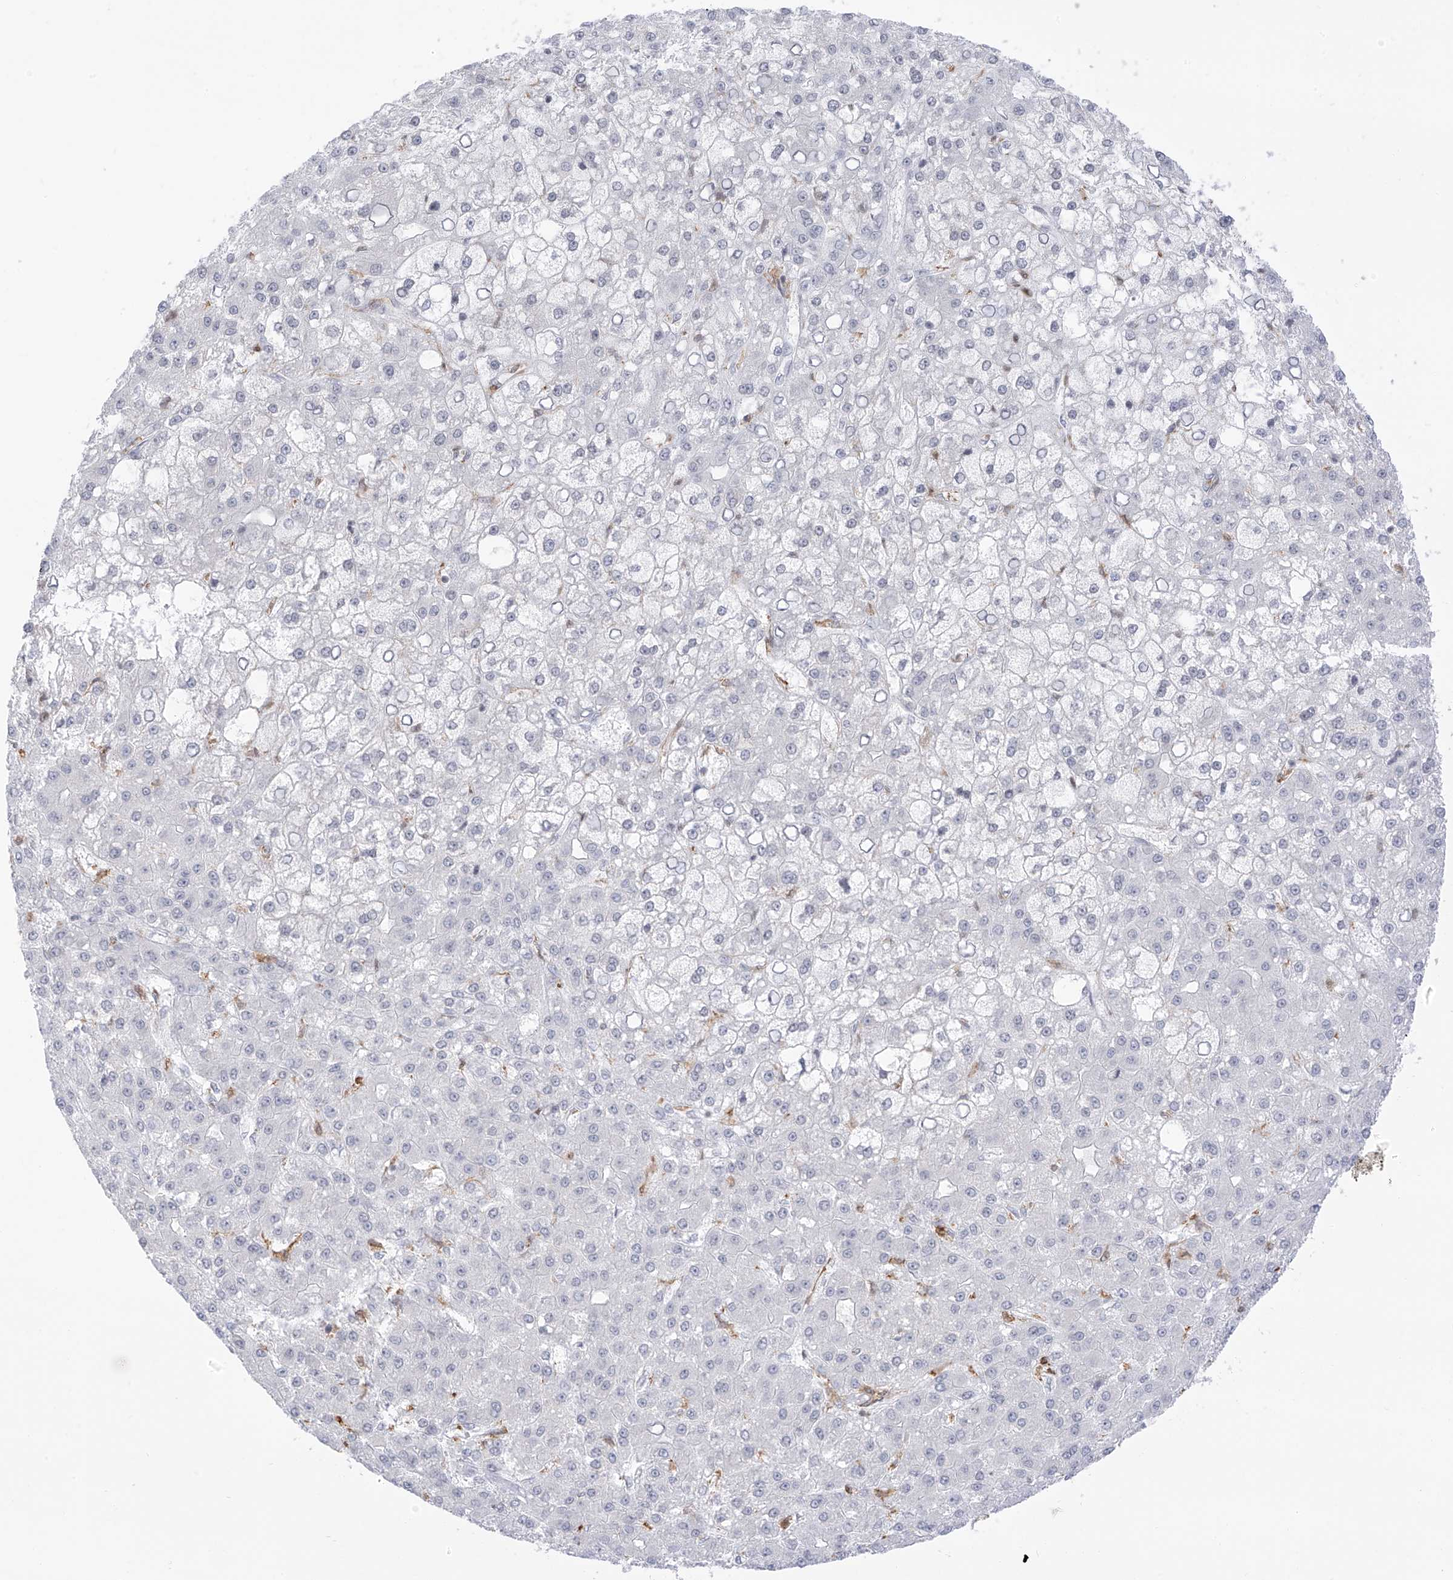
{"staining": {"intensity": "negative", "quantity": "none", "location": "none"}, "tissue": "liver cancer", "cell_type": "Tumor cells", "image_type": "cancer", "snomed": [{"axis": "morphology", "description": "Carcinoma, Hepatocellular, NOS"}, {"axis": "topography", "description": "Liver"}], "caption": "Immunohistochemistry (IHC) of human hepatocellular carcinoma (liver) shows no staining in tumor cells.", "gene": "TBXAS1", "patient": {"sex": "male", "age": 67}}